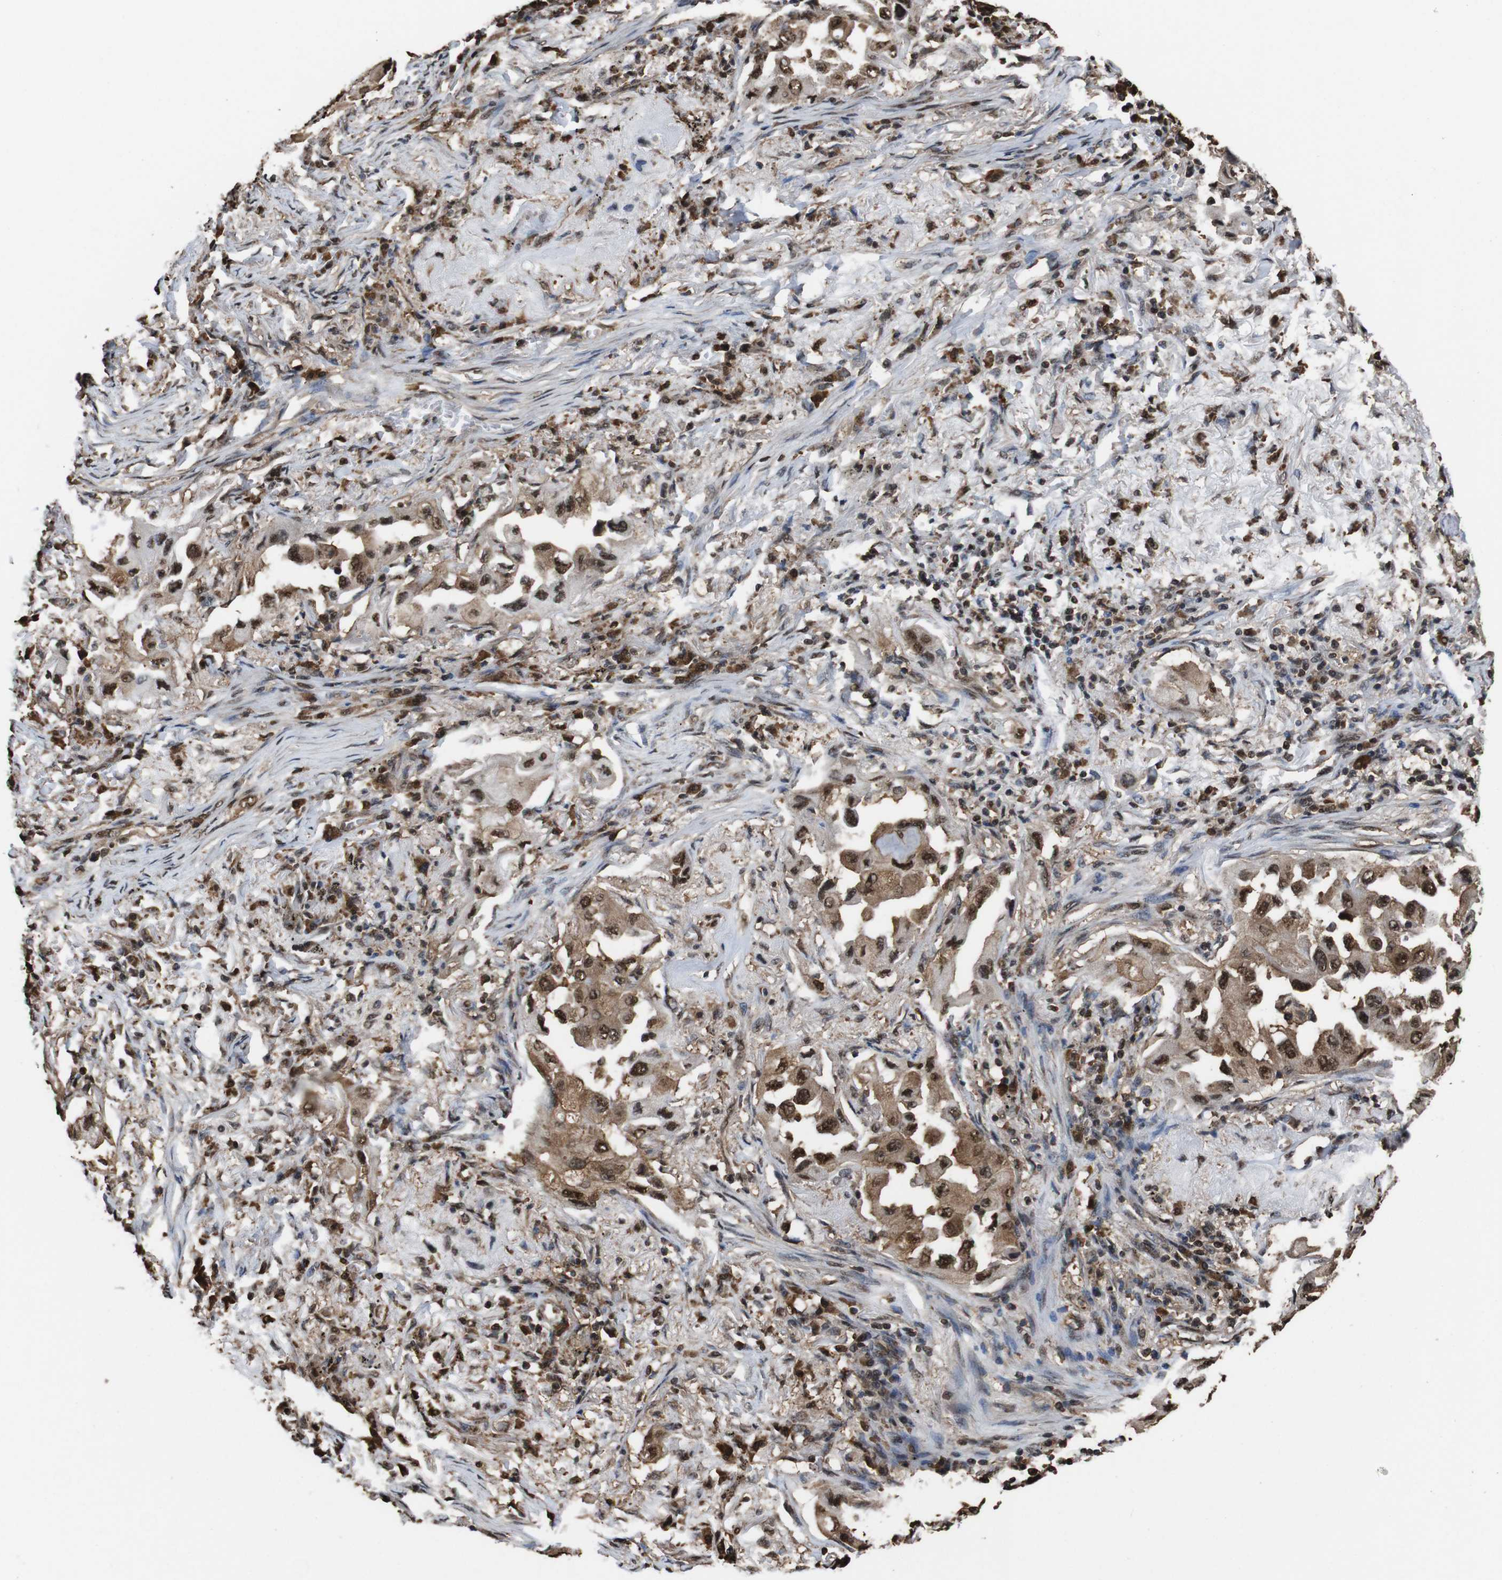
{"staining": {"intensity": "moderate", "quantity": ">75%", "location": "cytoplasmic/membranous,nuclear"}, "tissue": "lung cancer", "cell_type": "Tumor cells", "image_type": "cancer", "snomed": [{"axis": "morphology", "description": "Adenocarcinoma, NOS"}, {"axis": "topography", "description": "Lung"}], "caption": "Immunohistochemical staining of lung cancer (adenocarcinoma) shows medium levels of moderate cytoplasmic/membranous and nuclear expression in about >75% of tumor cells.", "gene": "VCP", "patient": {"sex": "female", "age": 65}}